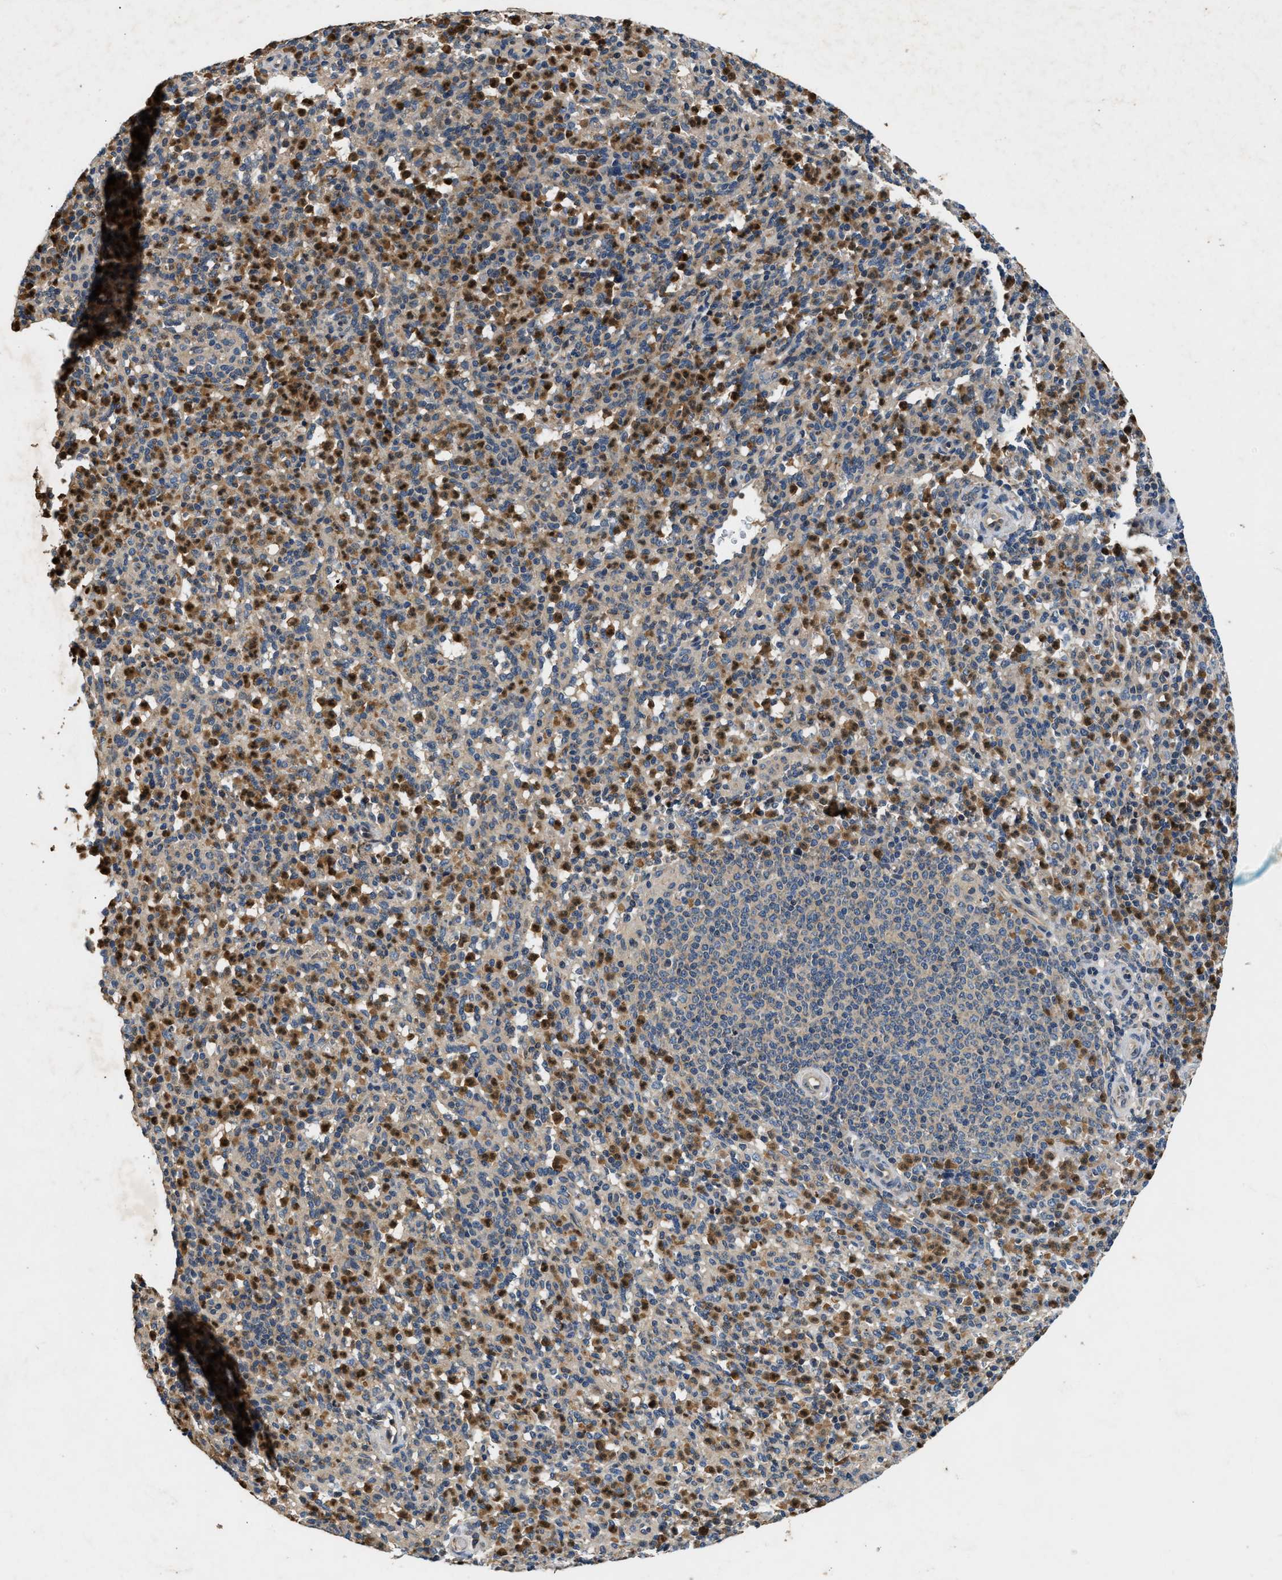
{"staining": {"intensity": "moderate", "quantity": "25%-75%", "location": "cytoplasmic/membranous"}, "tissue": "spleen", "cell_type": "Cells in red pulp", "image_type": "normal", "snomed": [{"axis": "morphology", "description": "Normal tissue, NOS"}, {"axis": "topography", "description": "Spleen"}], "caption": "This histopathology image displays IHC staining of benign spleen, with medium moderate cytoplasmic/membranous expression in about 25%-75% of cells in red pulp.", "gene": "CHUK", "patient": {"sex": "male", "age": 36}}